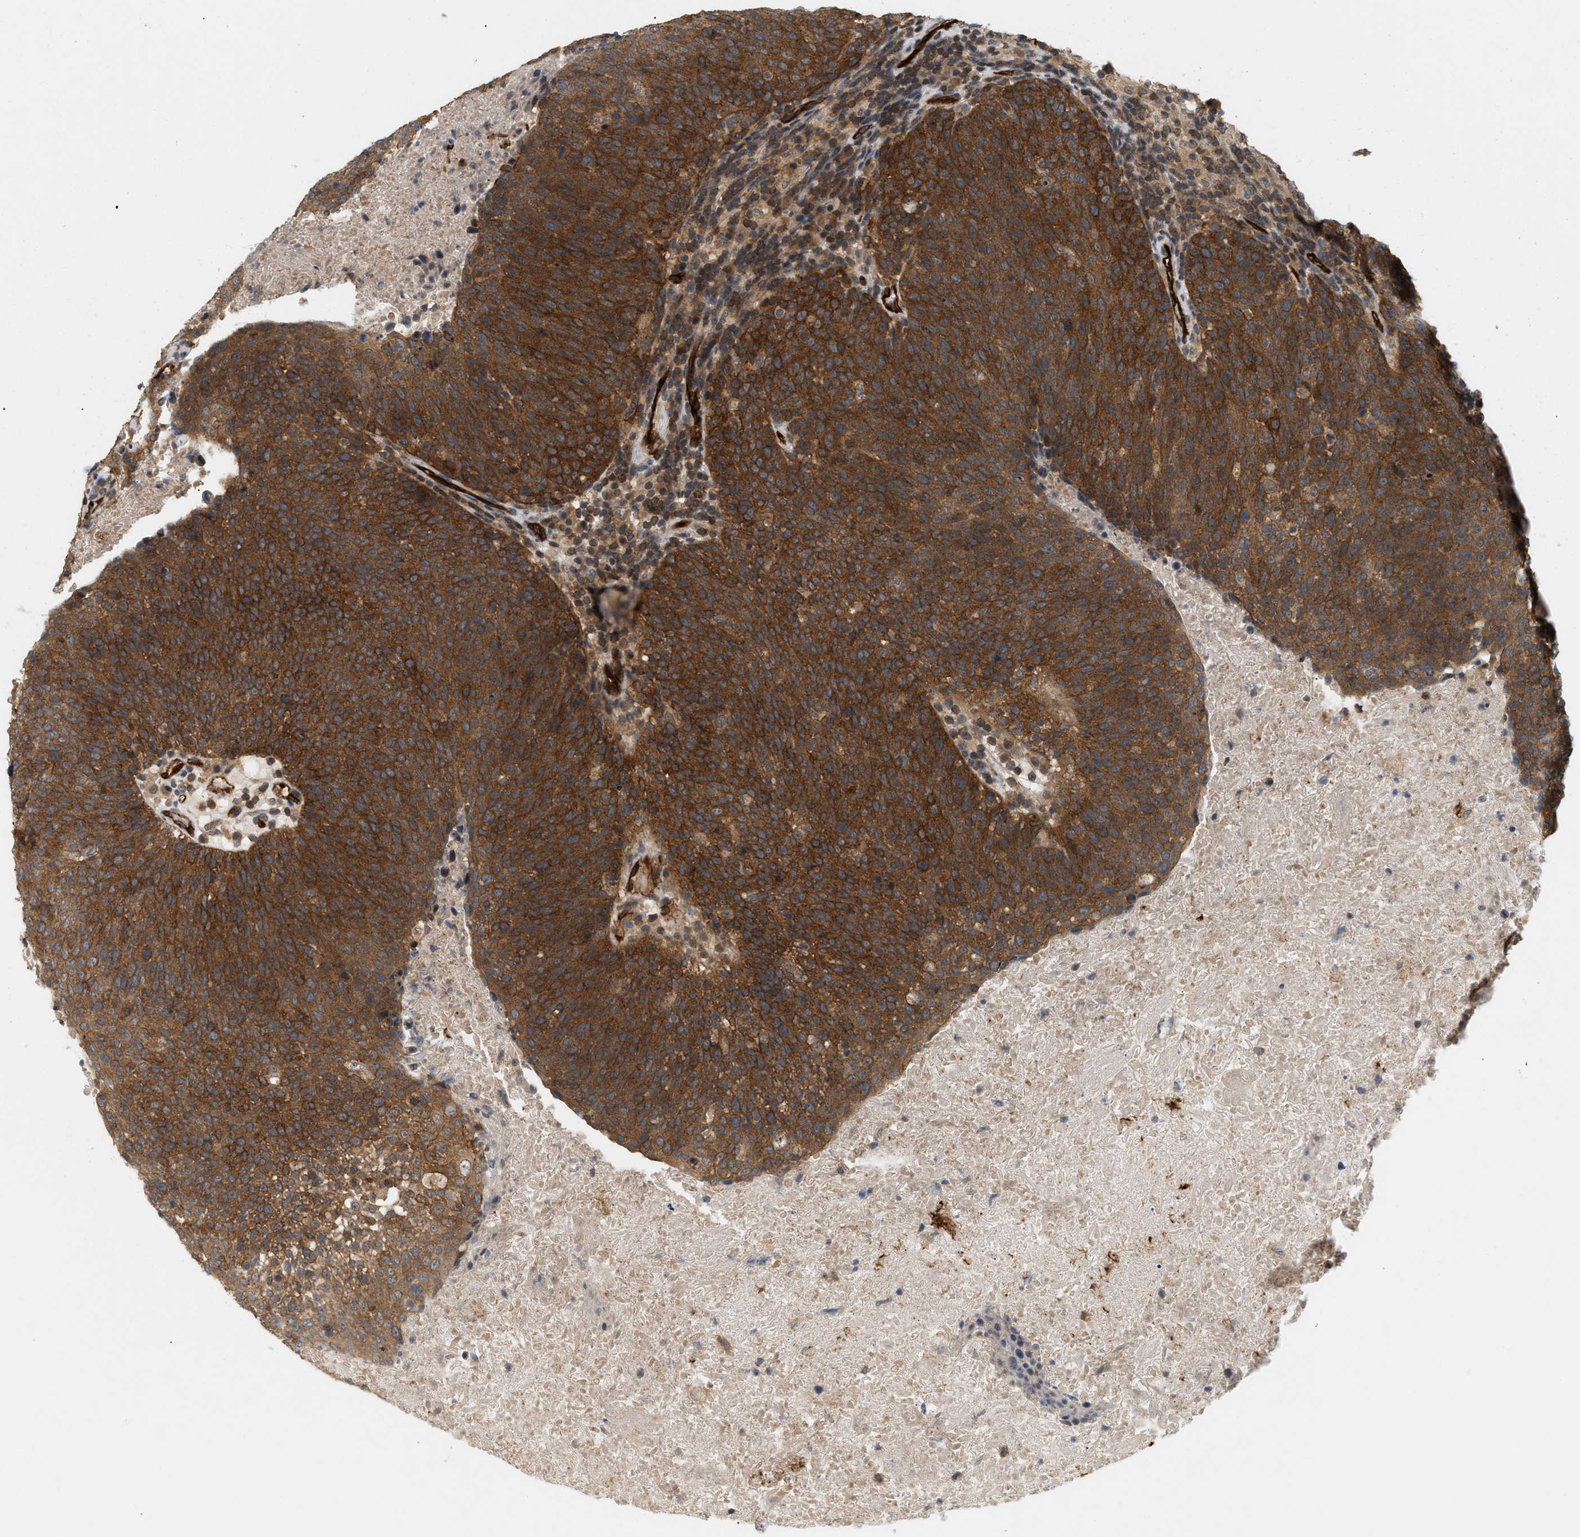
{"staining": {"intensity": "strong", "quantity": ">75%", "location": "cytoplasmic/membranous"}, "tissue": "head and neck cancer", "cell_type": "Tumor cells", "image_type": "cancer", "snomed": [{"axis": "morphology", "description": "Squamous cell carcinoma, NOS"}, {"axis": "morphology", "description": "Squamous cell carcinoma, metastatic, NOS"}, {"axis": "topography", "description": "Lymph node"}, {"axis": "topography", "description": "Head-Neck"}], "caption": "The image shows immunohistochemical staining of metastatic squamous cell carcinoma (head and neck). There is strong cytoplasmic/membranous expression is identified in about >75% of tumor cells.", "gene": "PALMD", "patient": {"sex": "male", "age": 62}}